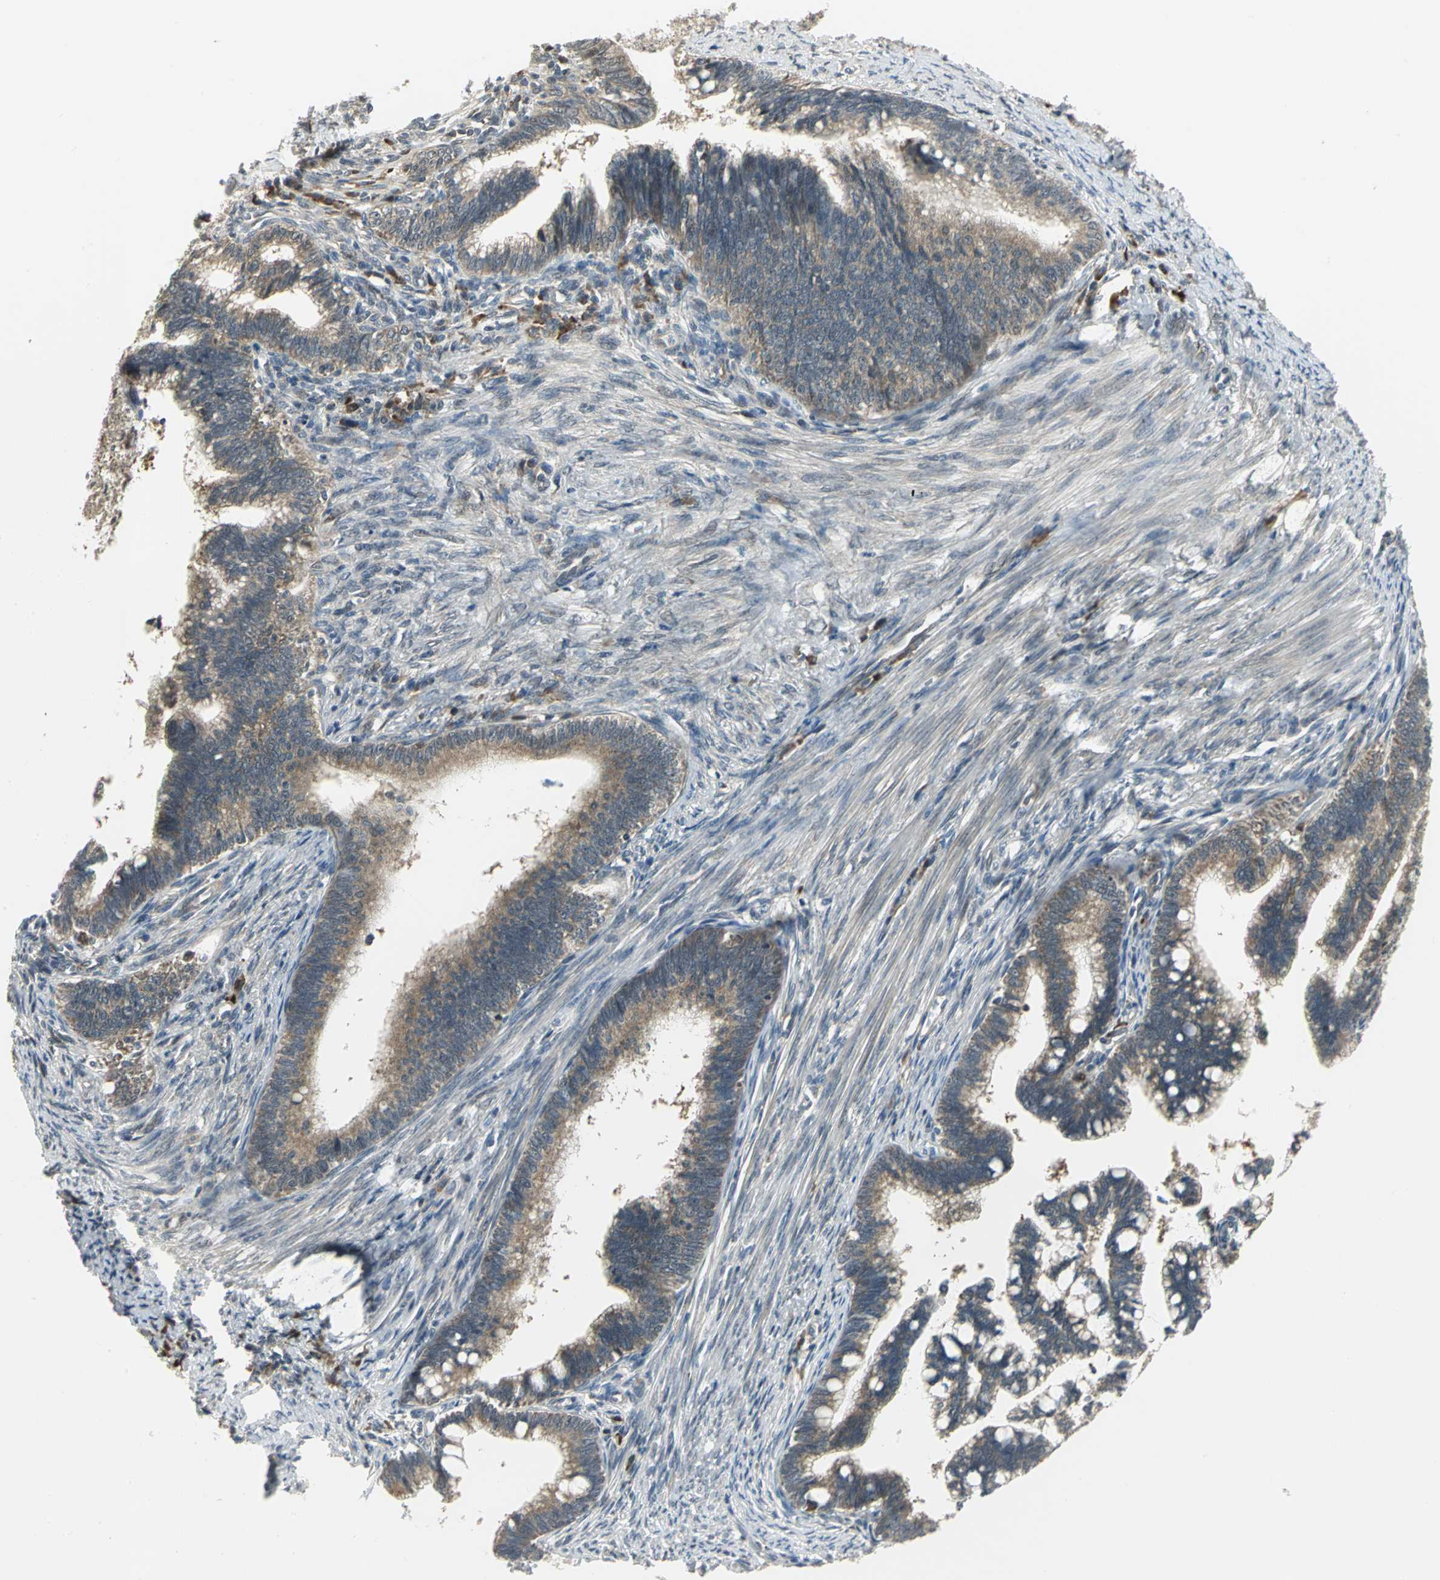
{"staining": {"intensity": "moderate", "quantity": ">75%", "location": "cytoplasmic/membranous"}, "tissue": "cervical cancer", "cell_type": "Tumor cells", "image_type": "cancer", "snomed": [{"axis": "morphology", "description": "Adenocarcinoma, NOS"}, {"axis": "topography", "description": "Cervix"}], "caption": "Immunohistochemistry (IHC) of human cervical cancer shows medium levels of moderate cytoplasmic/membranous positivity in approximately >75% of tumor cells. (Brightfield microscopy of DAB IHC at high magnification).", "gene": "PSMC4", "patient": {"sex": "female", "age": 36}}